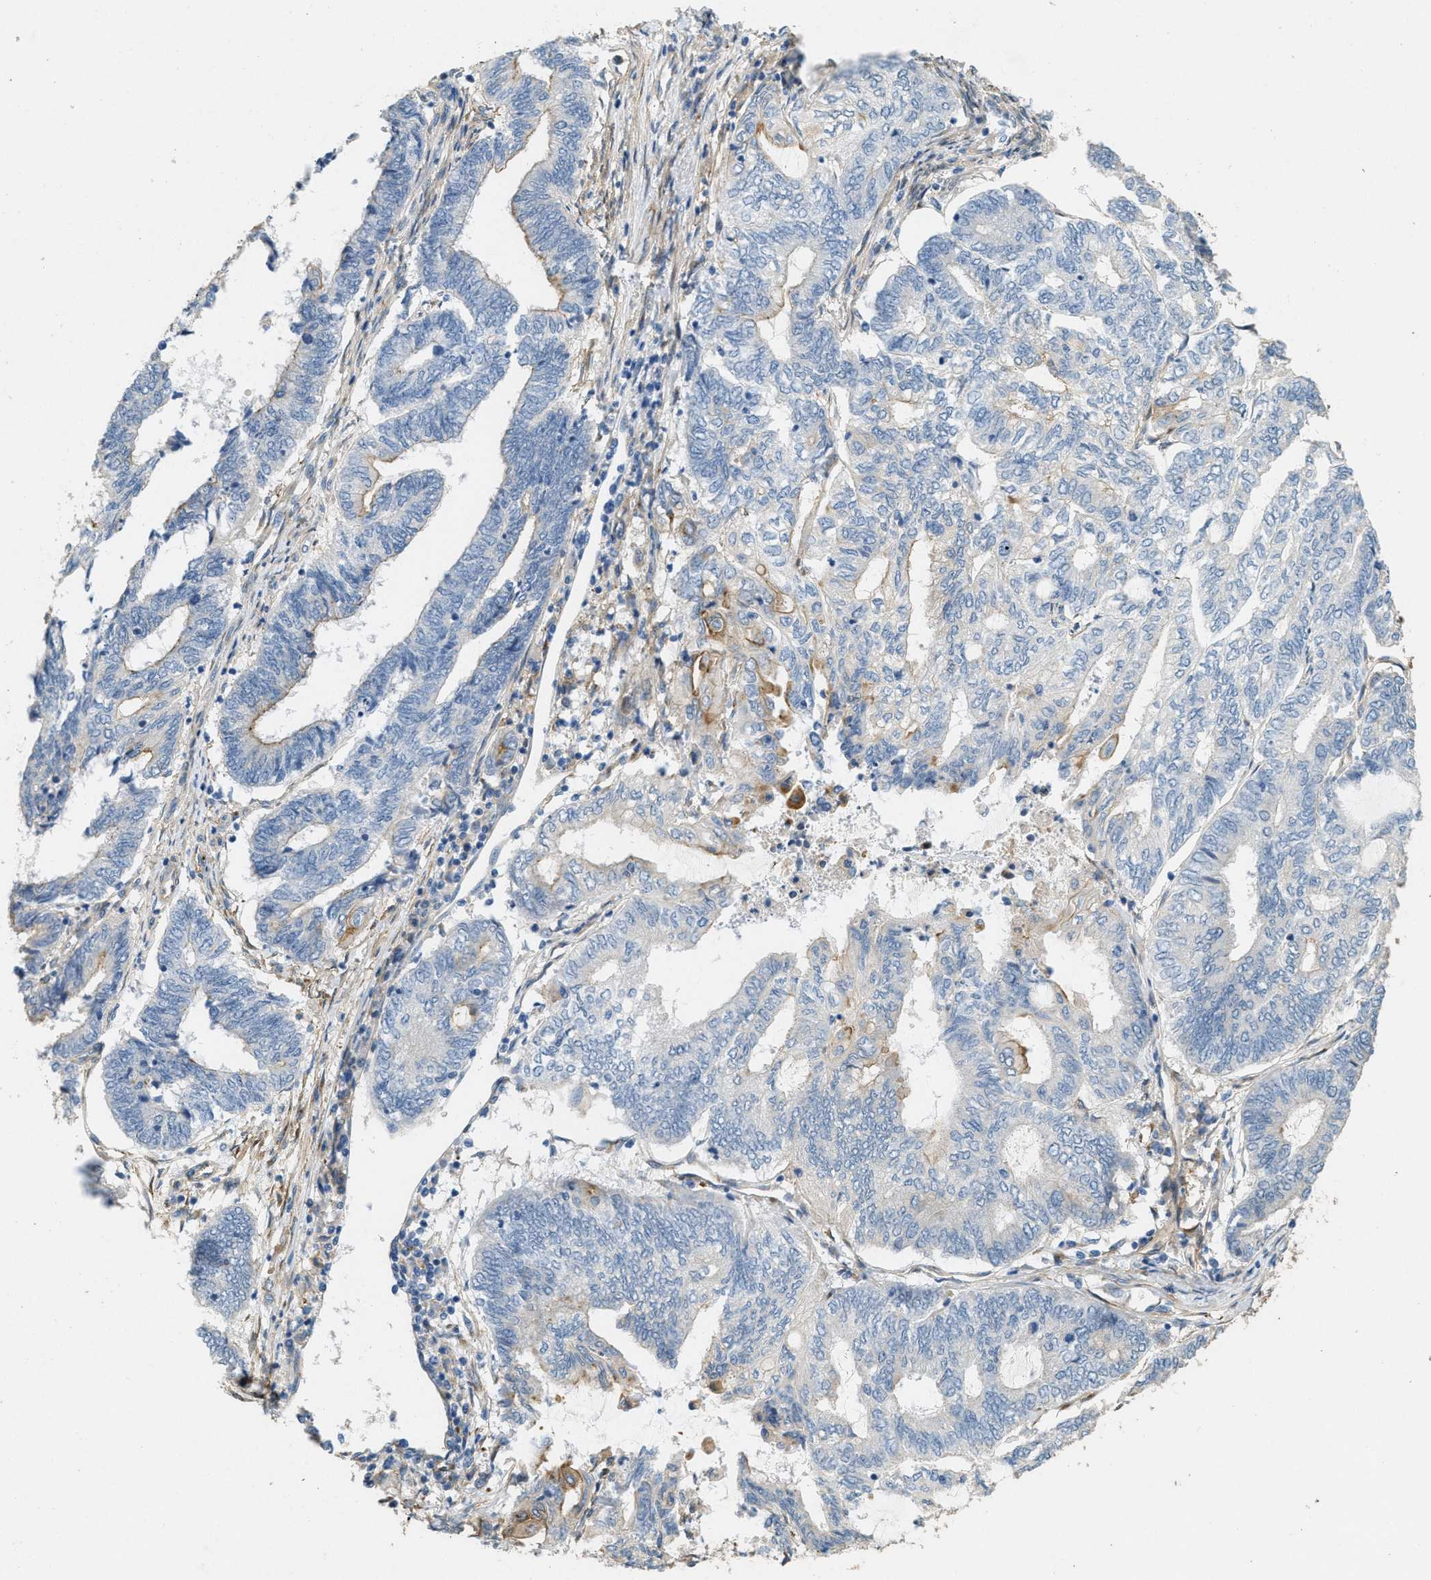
{"staining": {"intensity": "negative", "quantity": "none", "location": "none"}, "tissue": "endometrial cancer", "cell_type": "Tumor cells", "image_type": "cancer", "snomed": [{"axis": "morphology", "description": "Adenocarcinoma, NOS"}, {"axis": "topography", "description": "Uterus"}, {"axis": "topography", "description": "Endometrium"}], "caption": "A micrograph of human endometrial cancer (adenocarcinoma) is negative for staining in tumor cells.", "gene": "ADCY5", "patient": {"sex": "female", "age": 70}}